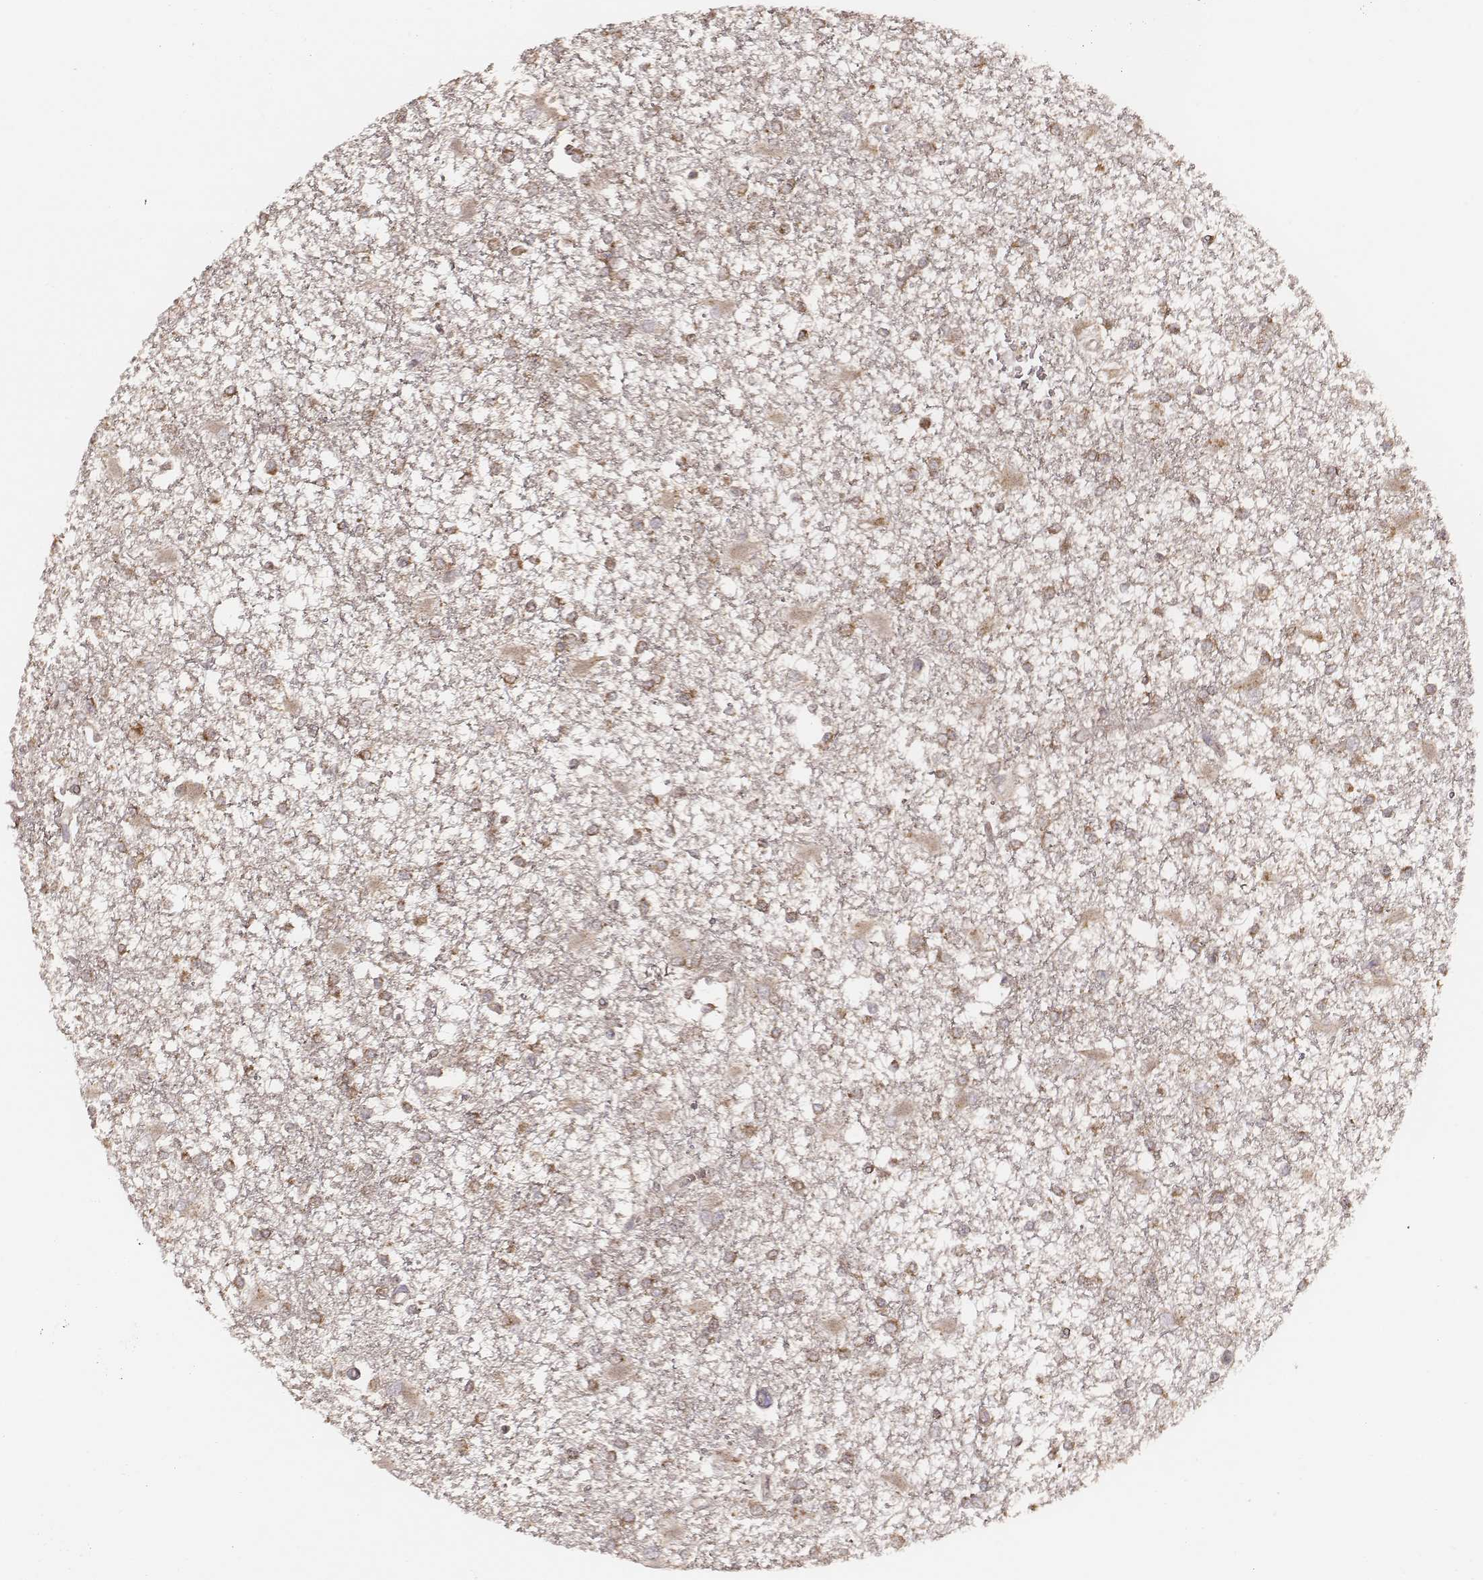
{"staining": {"intensity": "moderate", "quantity": ">75%", "location": "cytoplasmic/membranous"}, "tissue": "glioma", "cell_type": "Tumor cells", "image_type": "cancer", "snomed": [{"axis": "morphology", "description": "Glioma, malignant, High grade"}, {"axis": "topography", "description": "Cerebral cortex"}], "caption": "High-grade glioma (malignant) tissue demonstrates moderate cytoplasmic/membranous expression in about >75% of tumor cells, visualized by immunohistochemistry.", "gene": "CARS1", "patient": {"sex": "male", "age": 79}}